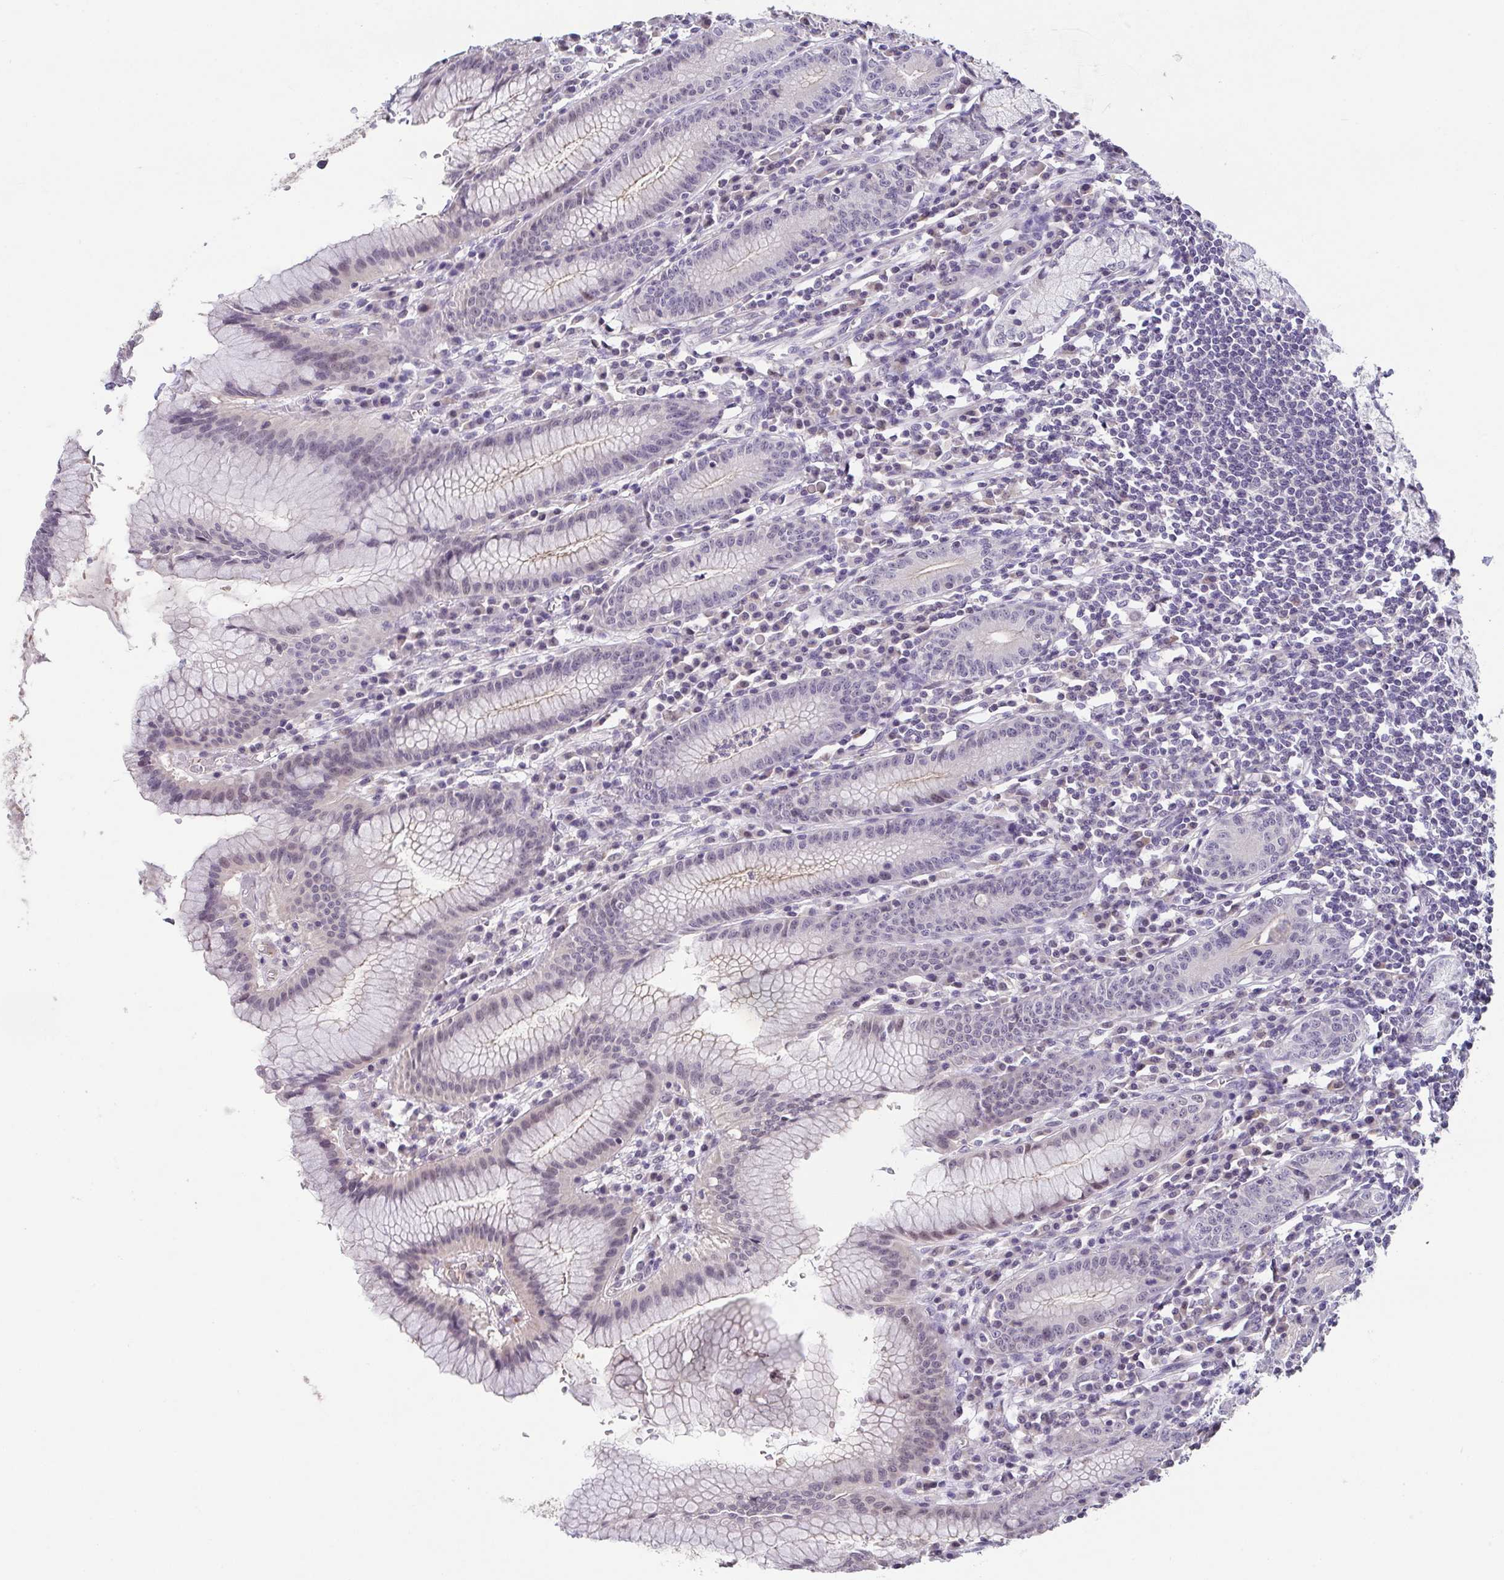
{"staining": {"intensity": "weak", "quantity": "<25%", "location": "cytoplasmic/membranous,nuclear"}, "tissue": "stomach", "cell_type": "Glandular cells", "image_type": "normal", "snomed": [{"axis": "morphology", "description": "Normal tissue, NOS"}, {"axis": "topography", "description": "Stomach"}], "caption": "The IHC image has no significant staining in glandular cells of stomach.", "gene": "GLTPD2", "patient": {"sex": "male", "age": 55}}